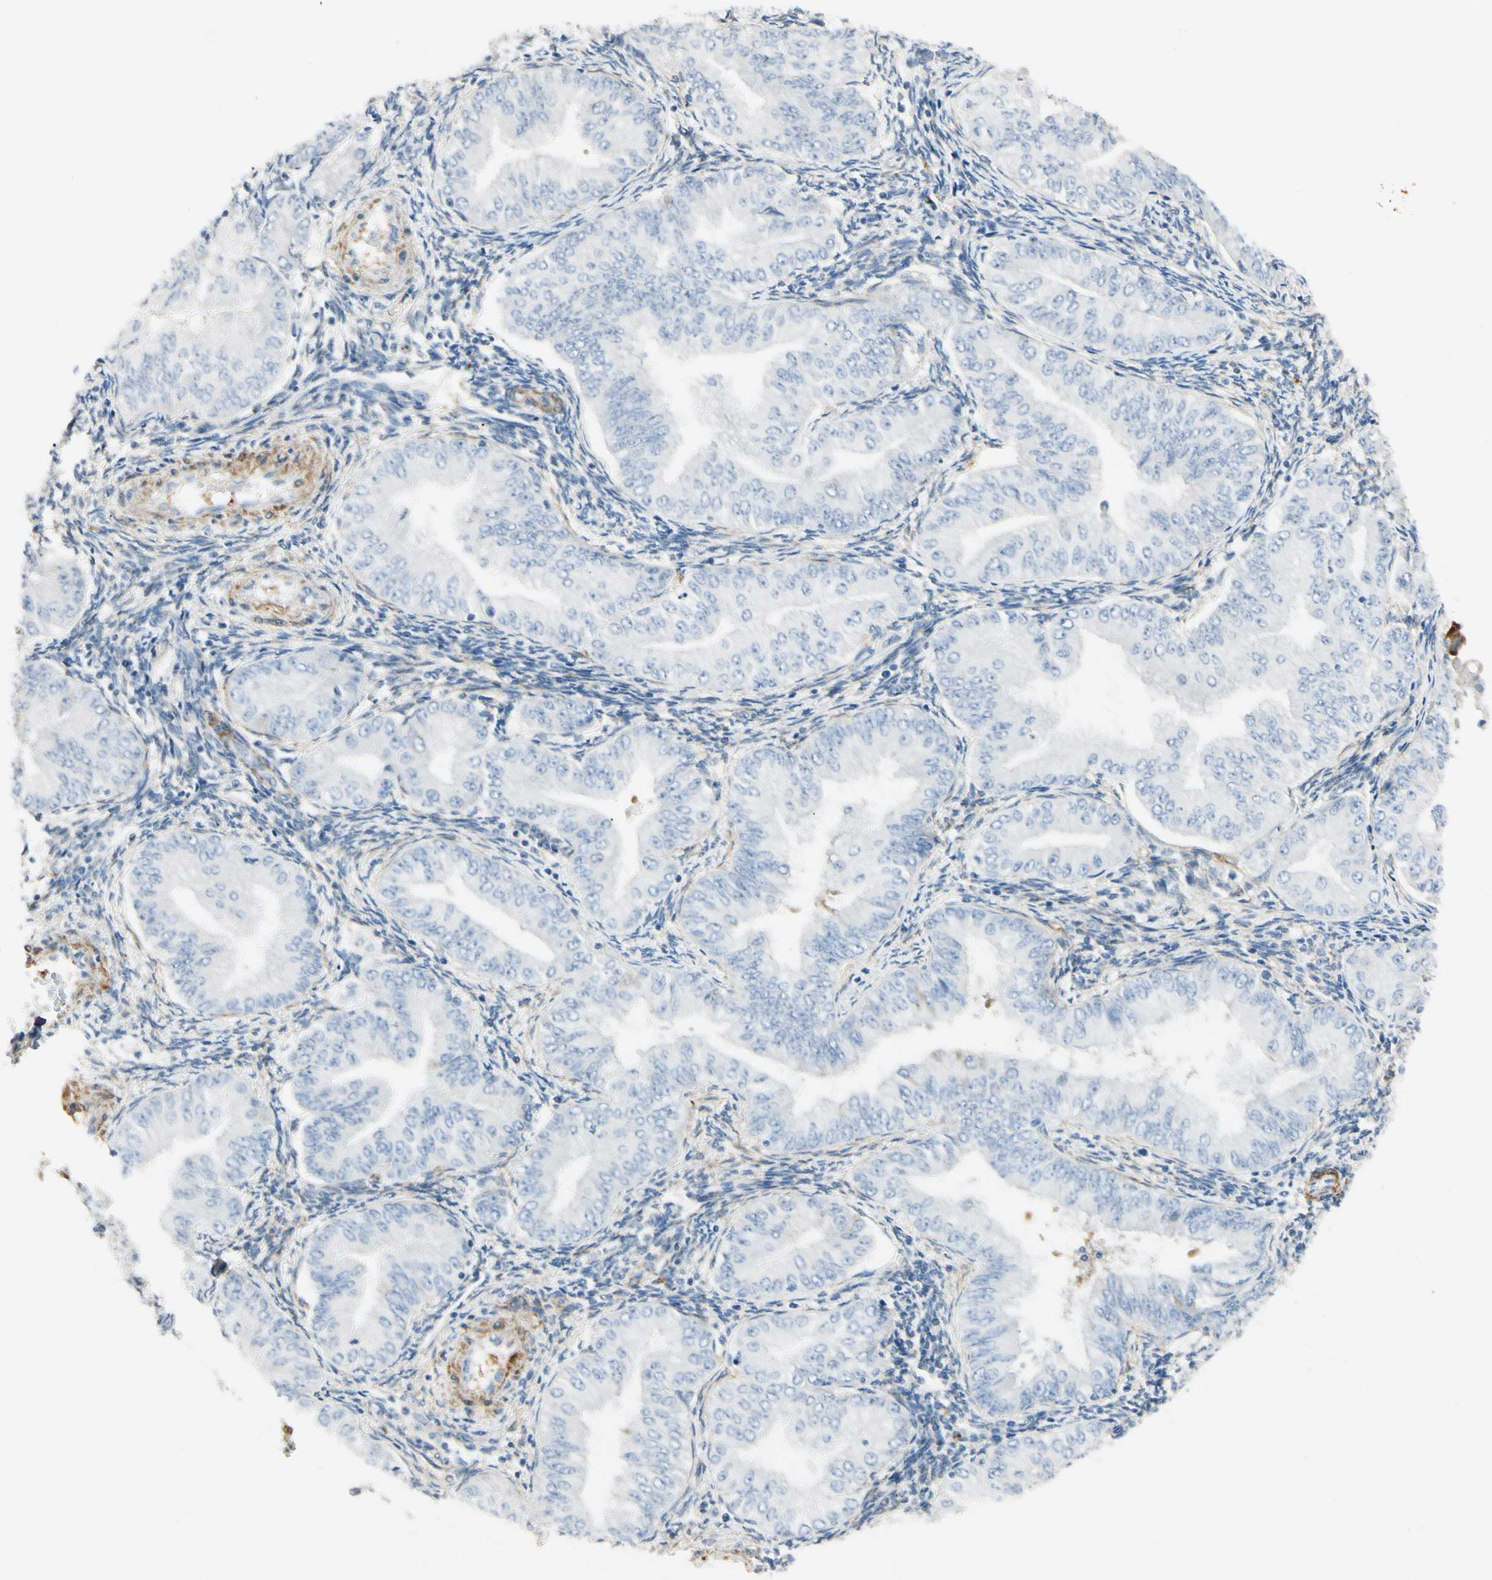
{"staining": {"intensity": "weak", "quantity": "<25%", "location": "cytoplasmic/membranous"}, "tissue": "endometrial cancer", "cell_type": "Tumor cells", "image_type": "cancer", "snomed": [{"axis": "morphology", "description": "Normal tissue, NOS"}, {"axis": "morphology", "description": "Adenocarcinoma, NOS"}, {"axis": "topography", "description": "Endometrium"}], "caption": "High magnification brightfield microscopy of endometrial cancer (adenocarcinoma) stained with DAB (3,3'-diaminobenzidine) (brown) and counterstained with hematoxylin (blue): tumor cells show no significant positivity.", "gene": "AMPH", "patient": {"sex": "female", "age": 53}}